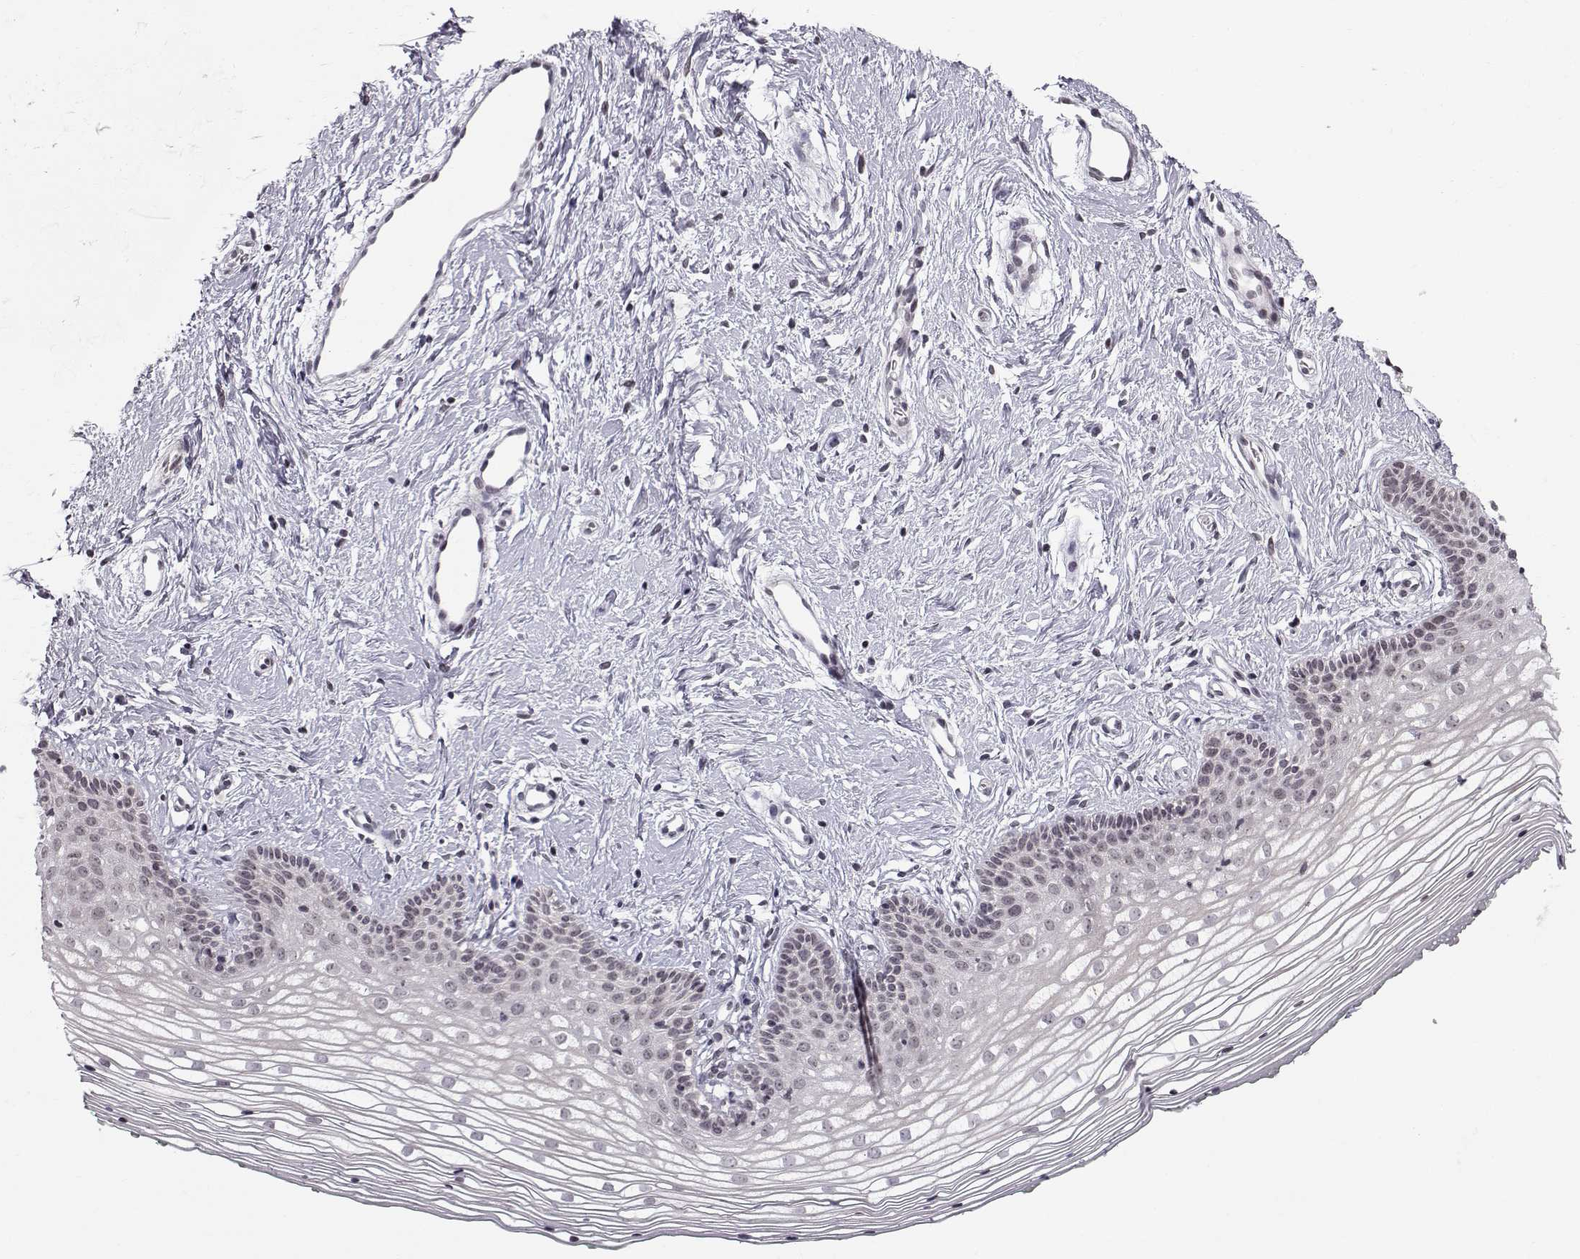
{"staining": {"intensity": "negative", "quantity": "none", "location": "none"}, "tissue": "vagina", "cell_type": "Squamous epithelial cells", "image_type": "normal", "snomed": [{"axis": "morphology", "description": "Normal tissue, NOS"}, {"axis": "topography", "description": "Vagina"}], "caption": "DAB (3,3'-diaminobenzidine) immunohistochemical staining of benign human vagina shows no significant staining in squamous epithelial cells.", "gene": "MARCHF4", "patient": {"sex": "female", "age": 36}}